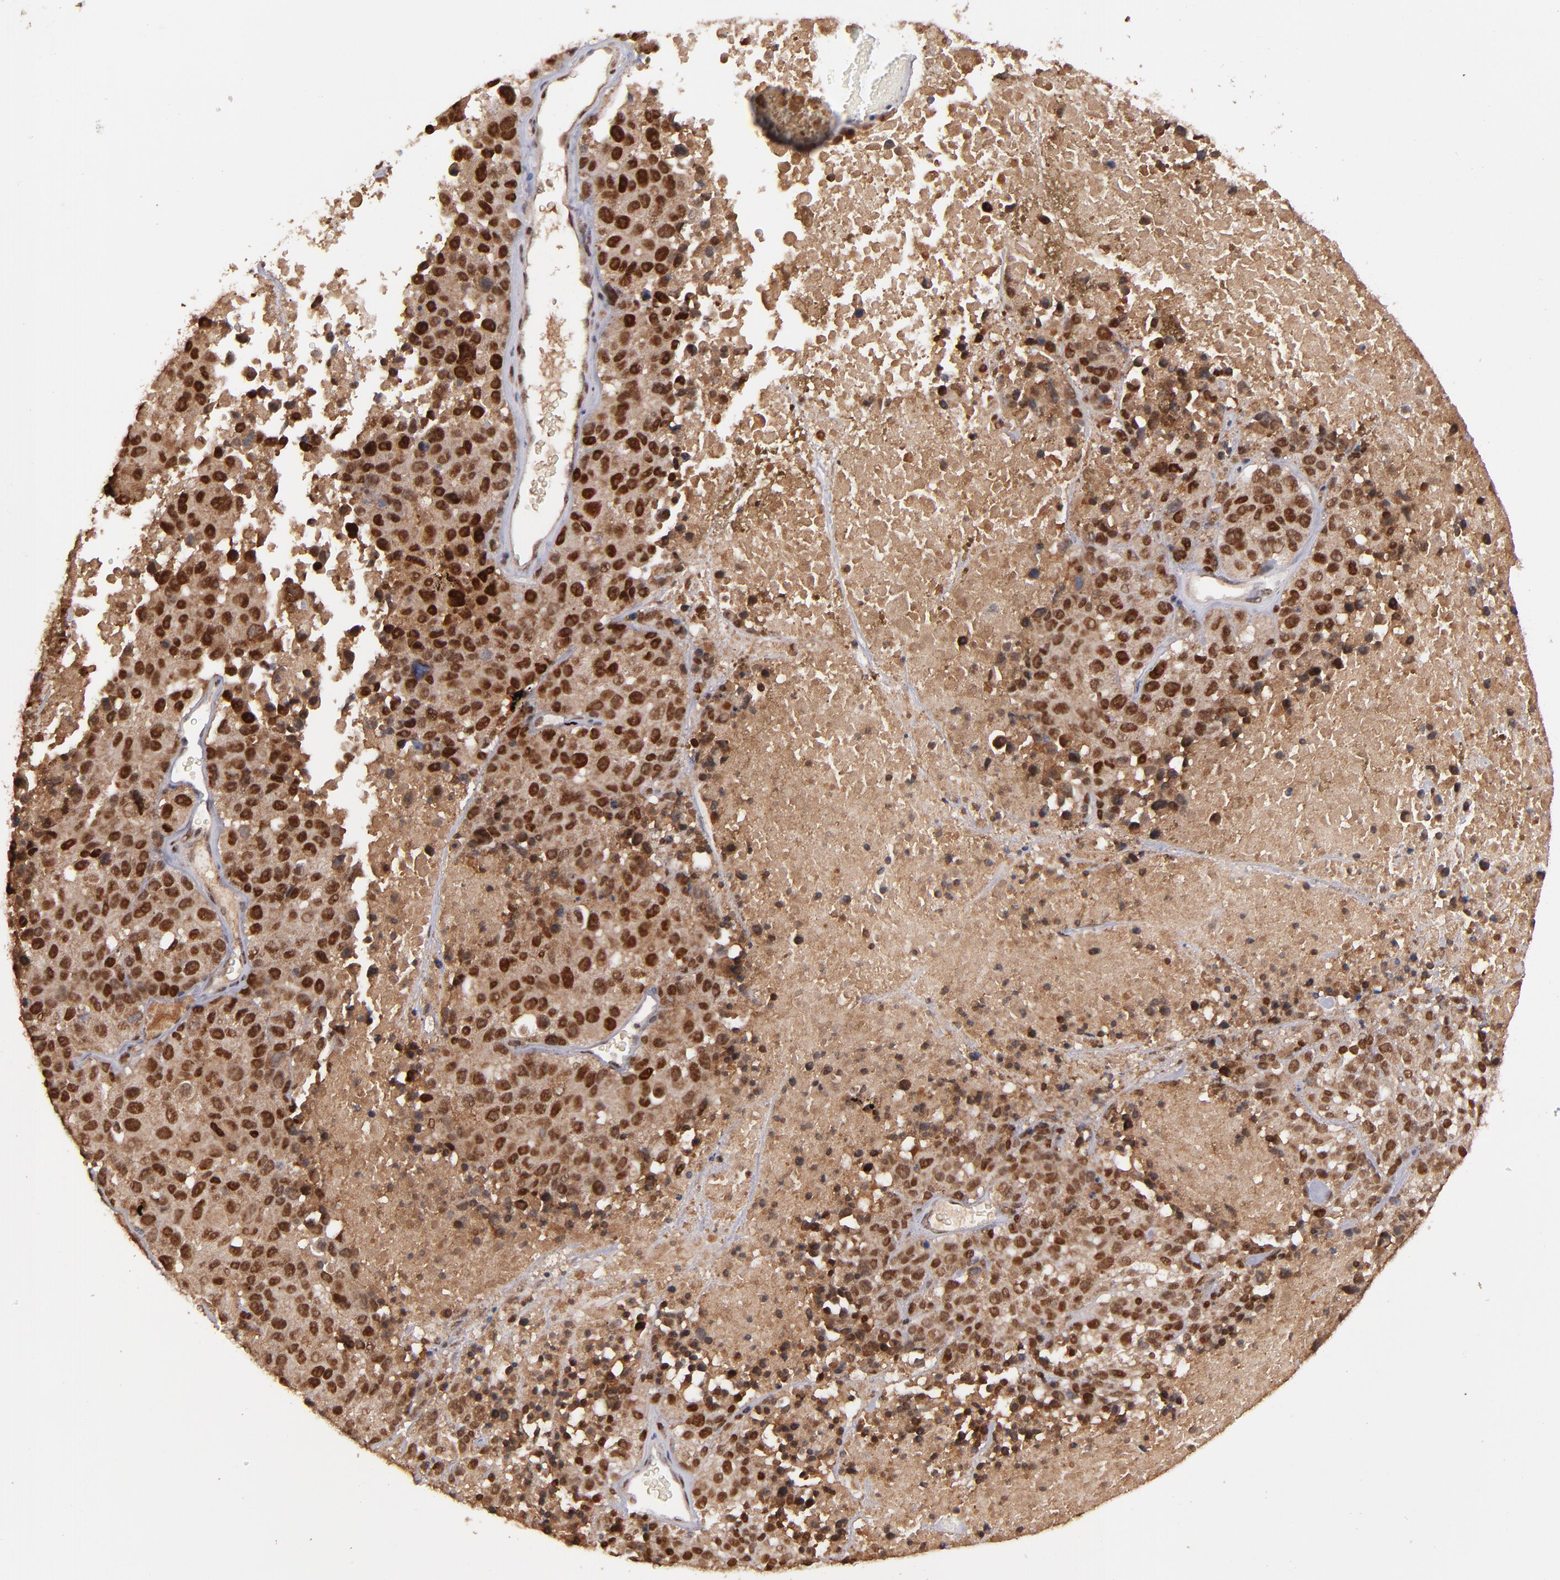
{"staining": {"intensity": "moderate", "quantity": ">75%", "location": "cytoplasmic/membranous,nuclear"}, "tissue": "melanoma", "cell_type": "Tumor cells", "image_type": "cancer", "snomed": [{"axis": "morphology", "description": "Malignant melanoma, Metastatic site"}, {"axis": "topography", "description": "Cerebral cortex"}], "caption": "About >75% of tumor cells in melanoma demonstrate moderate cytoplasmic/membranous and nuclear protein expression as visualized by brown immunohistochemical staining.", "gene": "EAPP", "patient": {"sex": "female", "age": 52}}